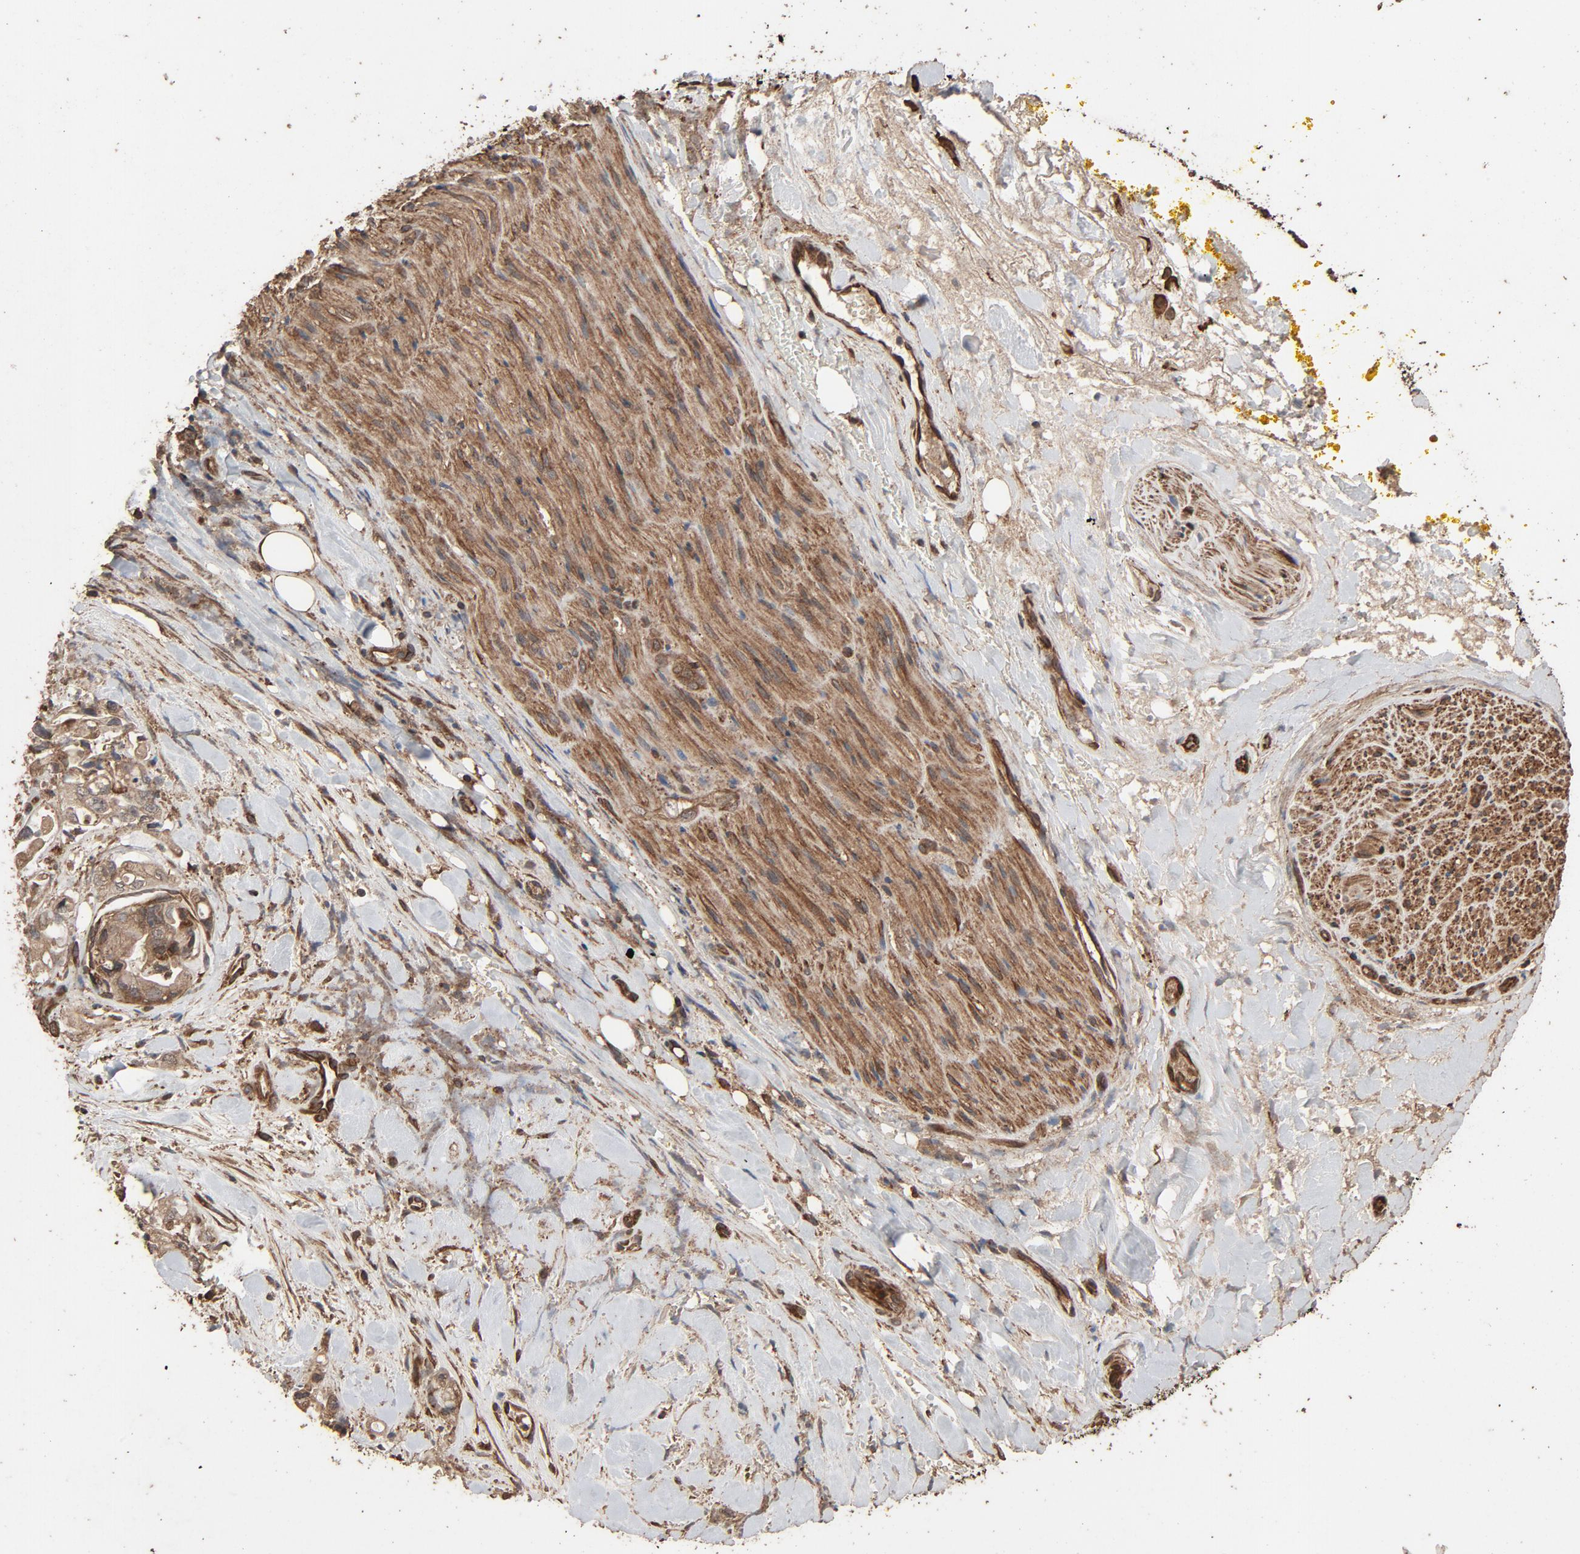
{"staining": {"intensity": "moderate", "quantity": "25%-75%", "location": "cytoplasmic/membranous"}, "tissue": "pancreatic cancer", "cell_type": "Tumor cells", "image_type": "cancer", "snomed": [{"axis": "morphology", "description": "Adenocarcinoma, NOS"}, {"axis": "topography", "description": "Pancreas"}], "caption": "This histopathology image reveals pancreatic cancer stained with IHC to label a protein in brown. The cytoplasmic/membranous of tumor cells show moderate positivity for the protein. Nuclei are counter-stained blue.", "gene": "RPS6KA6", "patient": {"sex": "male", "age": 70}}